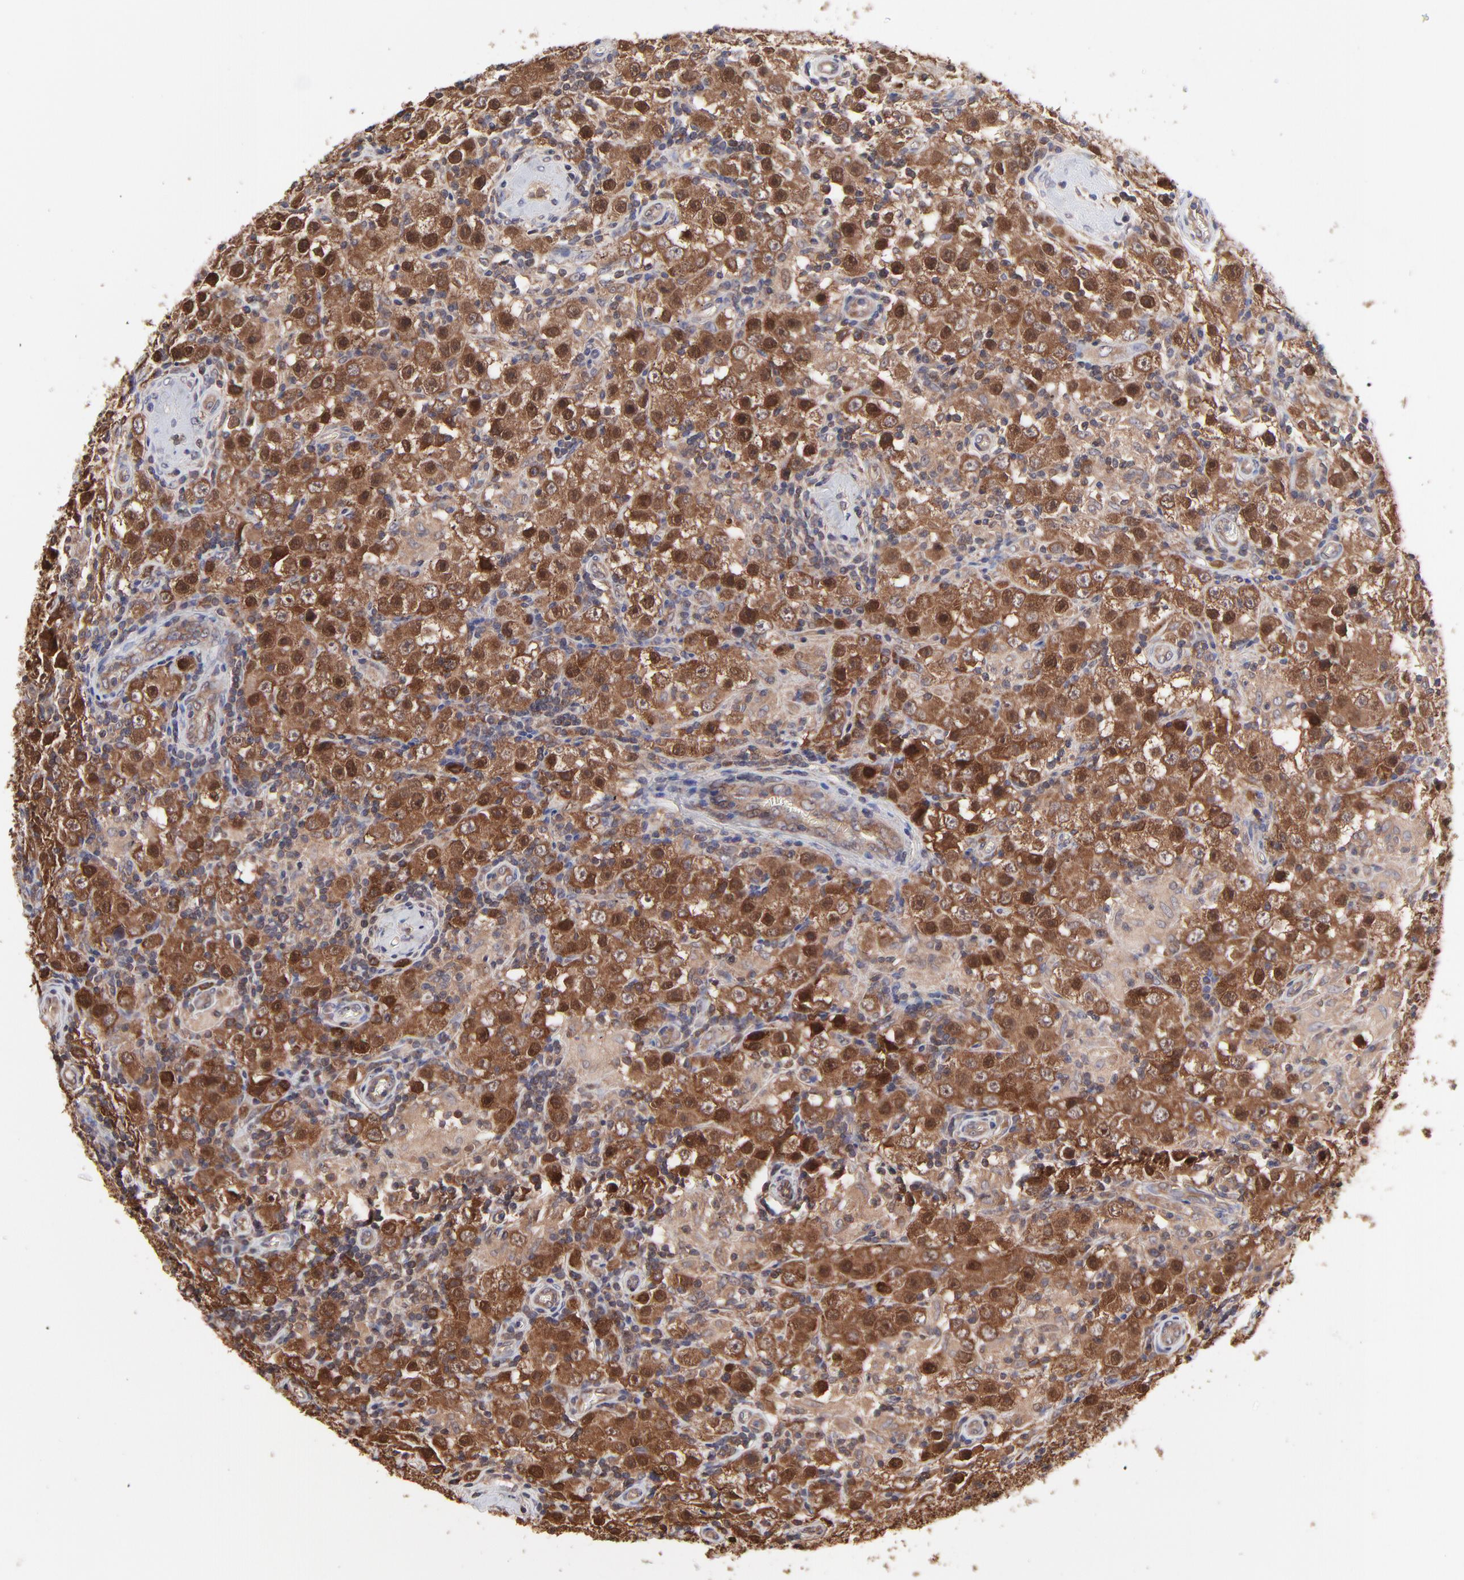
{"staining": {"intensity": "strong", "quantity": ">75%", "location": "cytoplasmic/membranous"}, "tissue": "testis cancer", "cell_type": "Tumor cells", "image_type": "cancer", "snomed": [{"axis": "morphology", "description": "Seminoma, NOS"}, {"axis": "topography", "description": "Testis"}], "caption": "Testis cancer (seminoma) stained for a protein demonstrates strong cytoplasmic/membranous positivity in tumor cells.", "gene": "GART", "patient": {"sex": "male", "age": 32}}